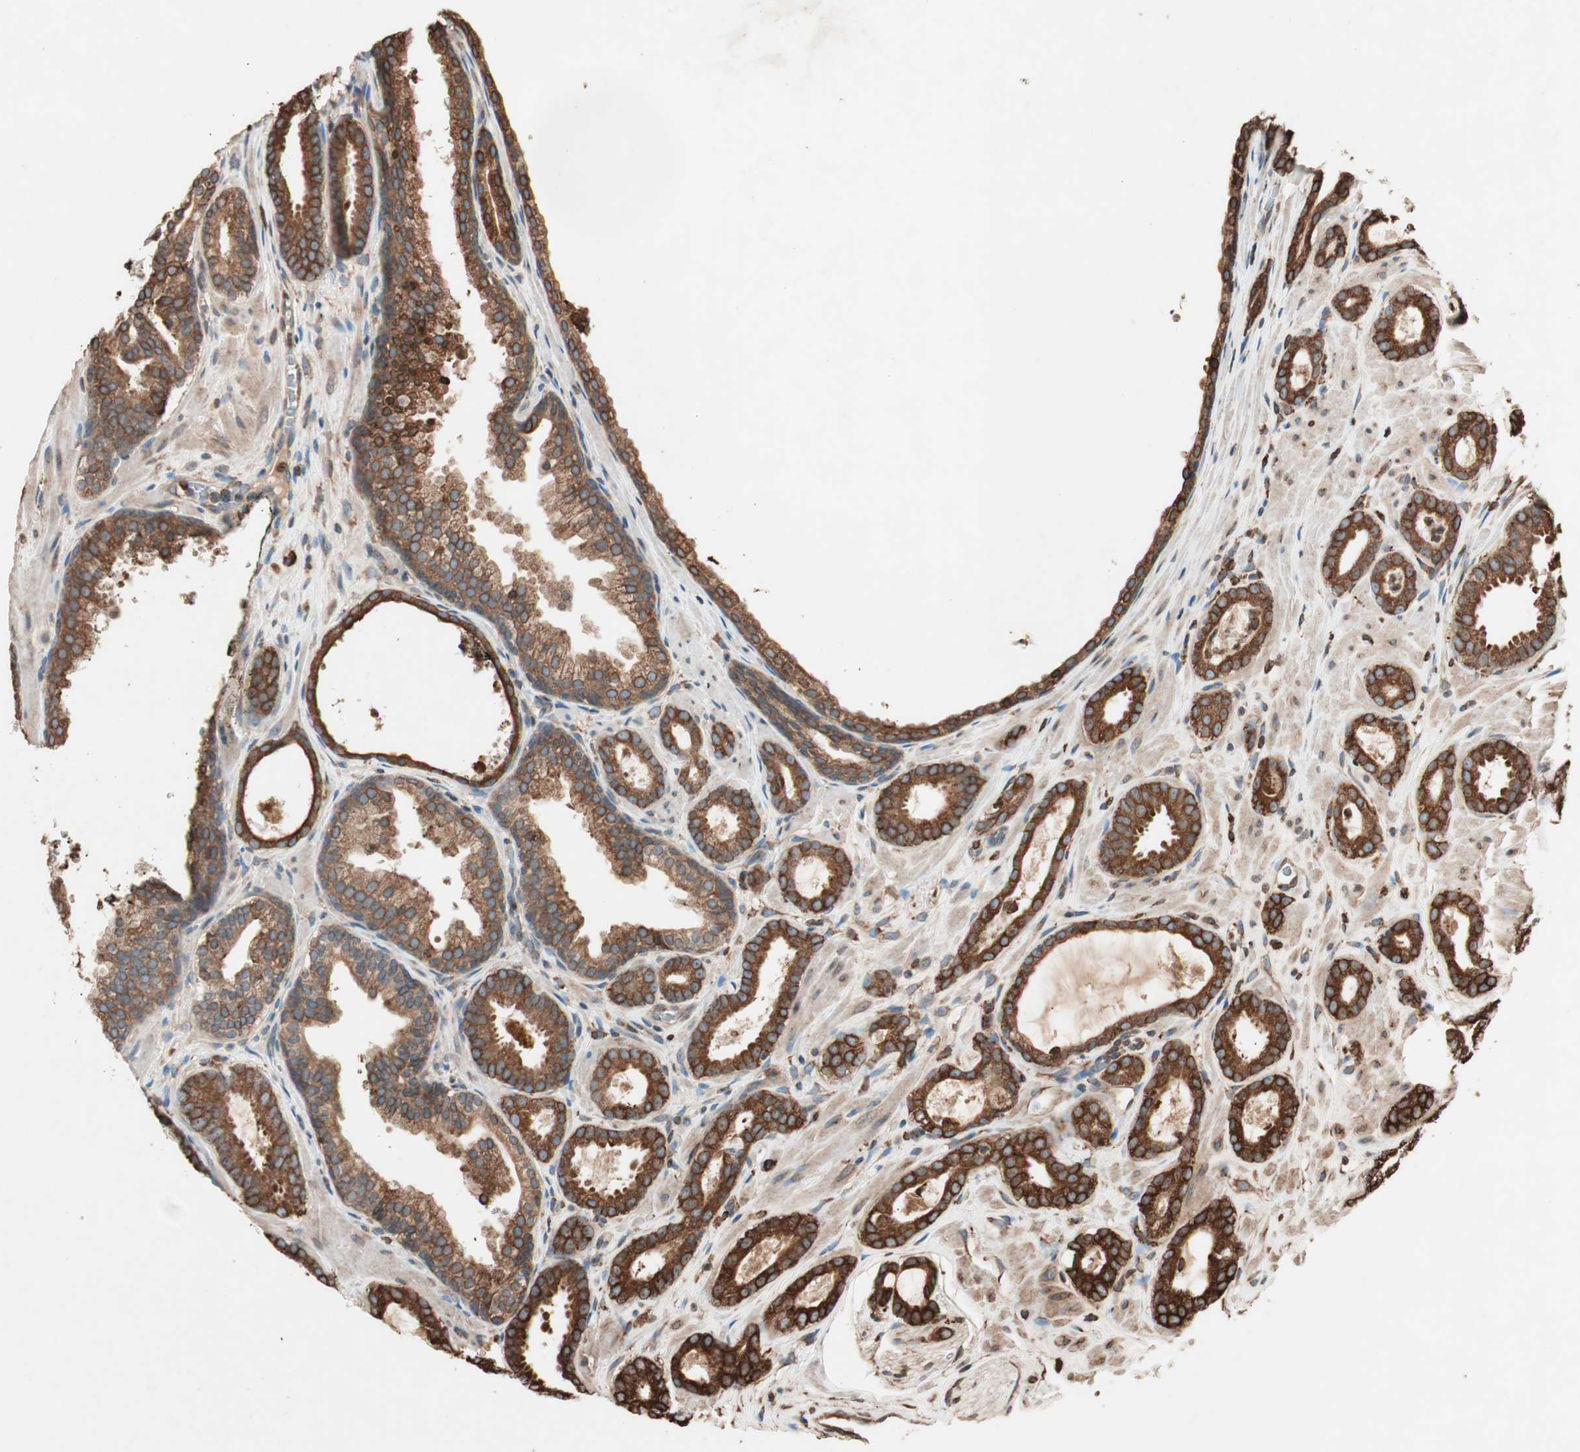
{"staining": {"intensity": "strong", "quantity": ">75%", "location": "cytoplasmic/membranous"}, "tissue": "prostate cancer", "cell_type": "Tumor cells", "image_type": "cancer", "snomed": [{"axis": "morphology", "description": "Adenocarcinoma, Low grade"}, {"axis": "topography", "description": "Prostate"}], "caption": "DAB (3,3'-diaminobenzidine) immunohistochemical staining of prostate cancer (low-grade adenocarcinoma) demonstrates strong cytoplasmic/membranous protein expression in approximately >75% of tumor cells. (Brightfield microscopy of DAB IHC at high magnification).", "gene": "VEGFA", "patient": {"sex": "male", "age": 57}}